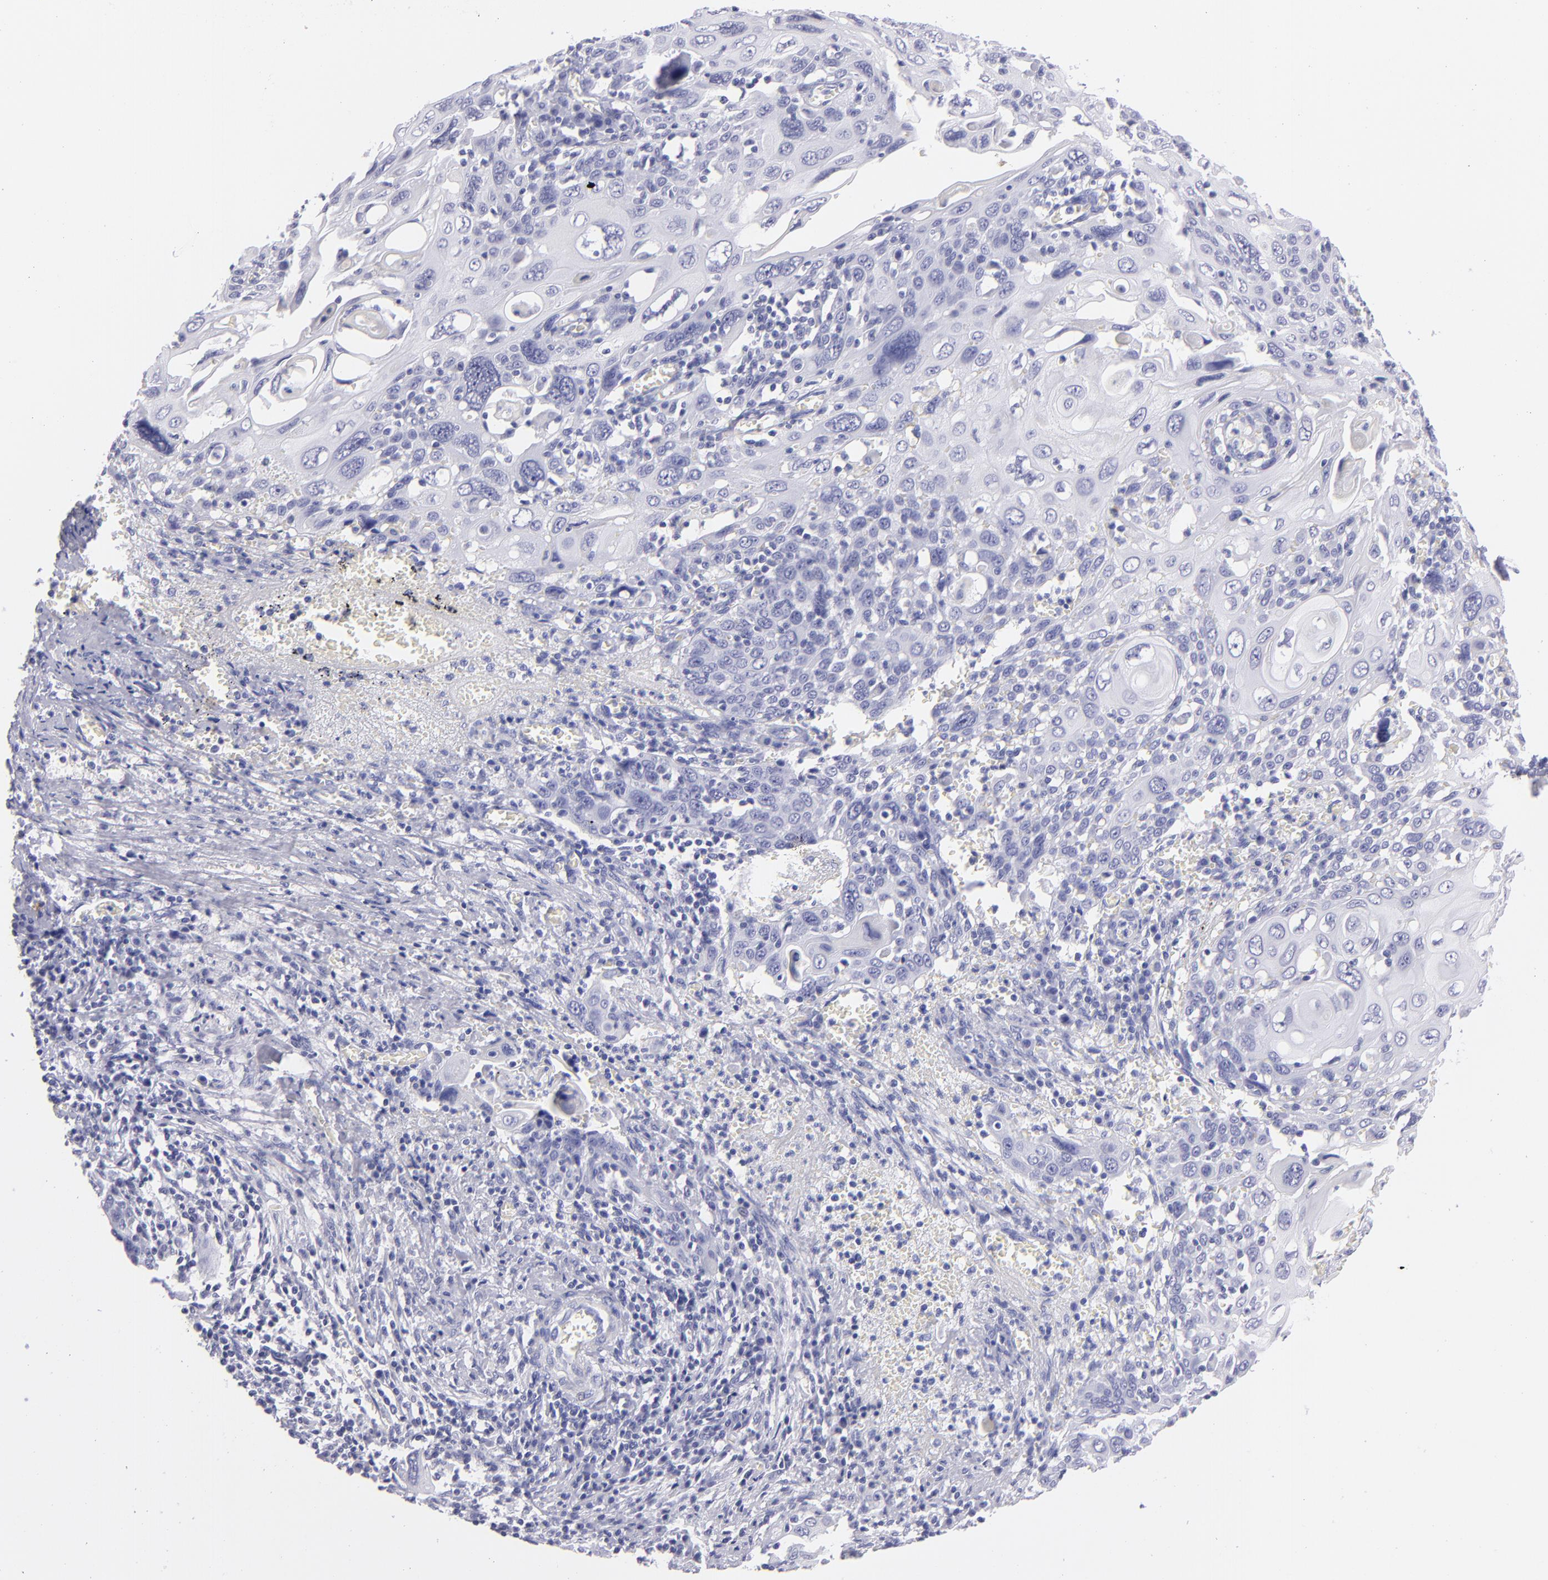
{"staining": {"intensity": "negative", "quantity": "none", "location": "none"}, "tissue": "cervical cancer", "cell_type": "Tumor cells", "image_type": "cancer", "snomed": [{"axis": "morphology", "description": "Squamous cell carcinoma, NOS"}, {"axis": "topography", "description": "Cervix"}], "caption": "This is an IHC photomicrograph of cervical squamous cell carcinoma. There is no positivity in tumor cells.", "gene": "PRPH", "patient": {"sex": "female", "age": 54}}